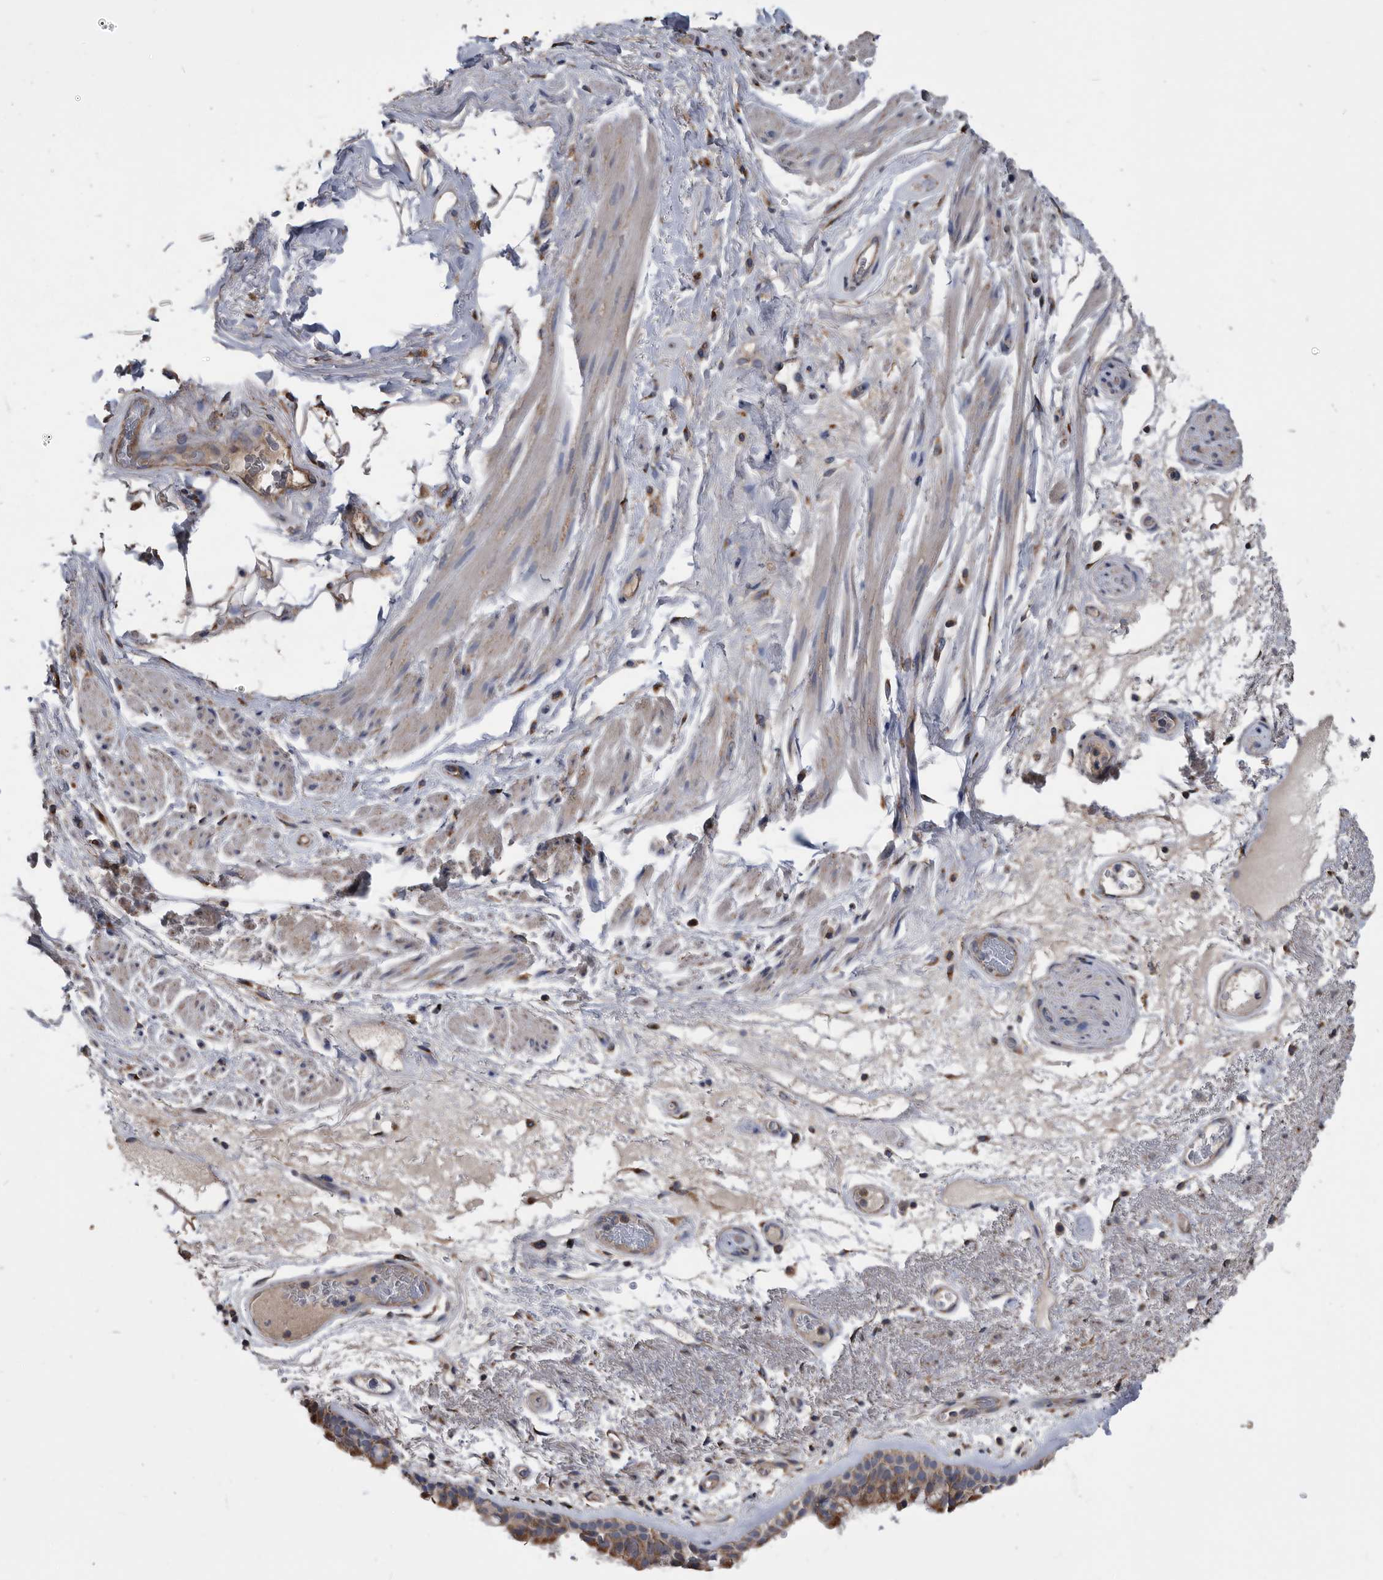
{"staining": {"intensity": "moderate", "quantity": ">75%", "location": "cytoplasmic/membranous"}, "tissue": "bronchus", "cell_type": "Respiratory epithelial cells", "image_type": "normal", "snomed": [{"axis": "morphology", "description": "Normal tissue, NOS"}, {"axis": "morphology", "description": "Squamous cell carcinoma, NOS"}, {"axis": "topography", "description": "Lymph node"}, {"axis": "topography", "description": "Bronchus"}, {"axis": "topography", "description": "Lung"}], "caption": "Immunohistochemistry (IHC) histopathology image of benign bronchus stained for a protein (brown), which demonstrates medium levels of moderate cytoplasmic/membranous expression in approximately >75% of respiratory epithelial cells.", "gene": "NRBP1", "patient": {"sex": "male", "age": 66}}